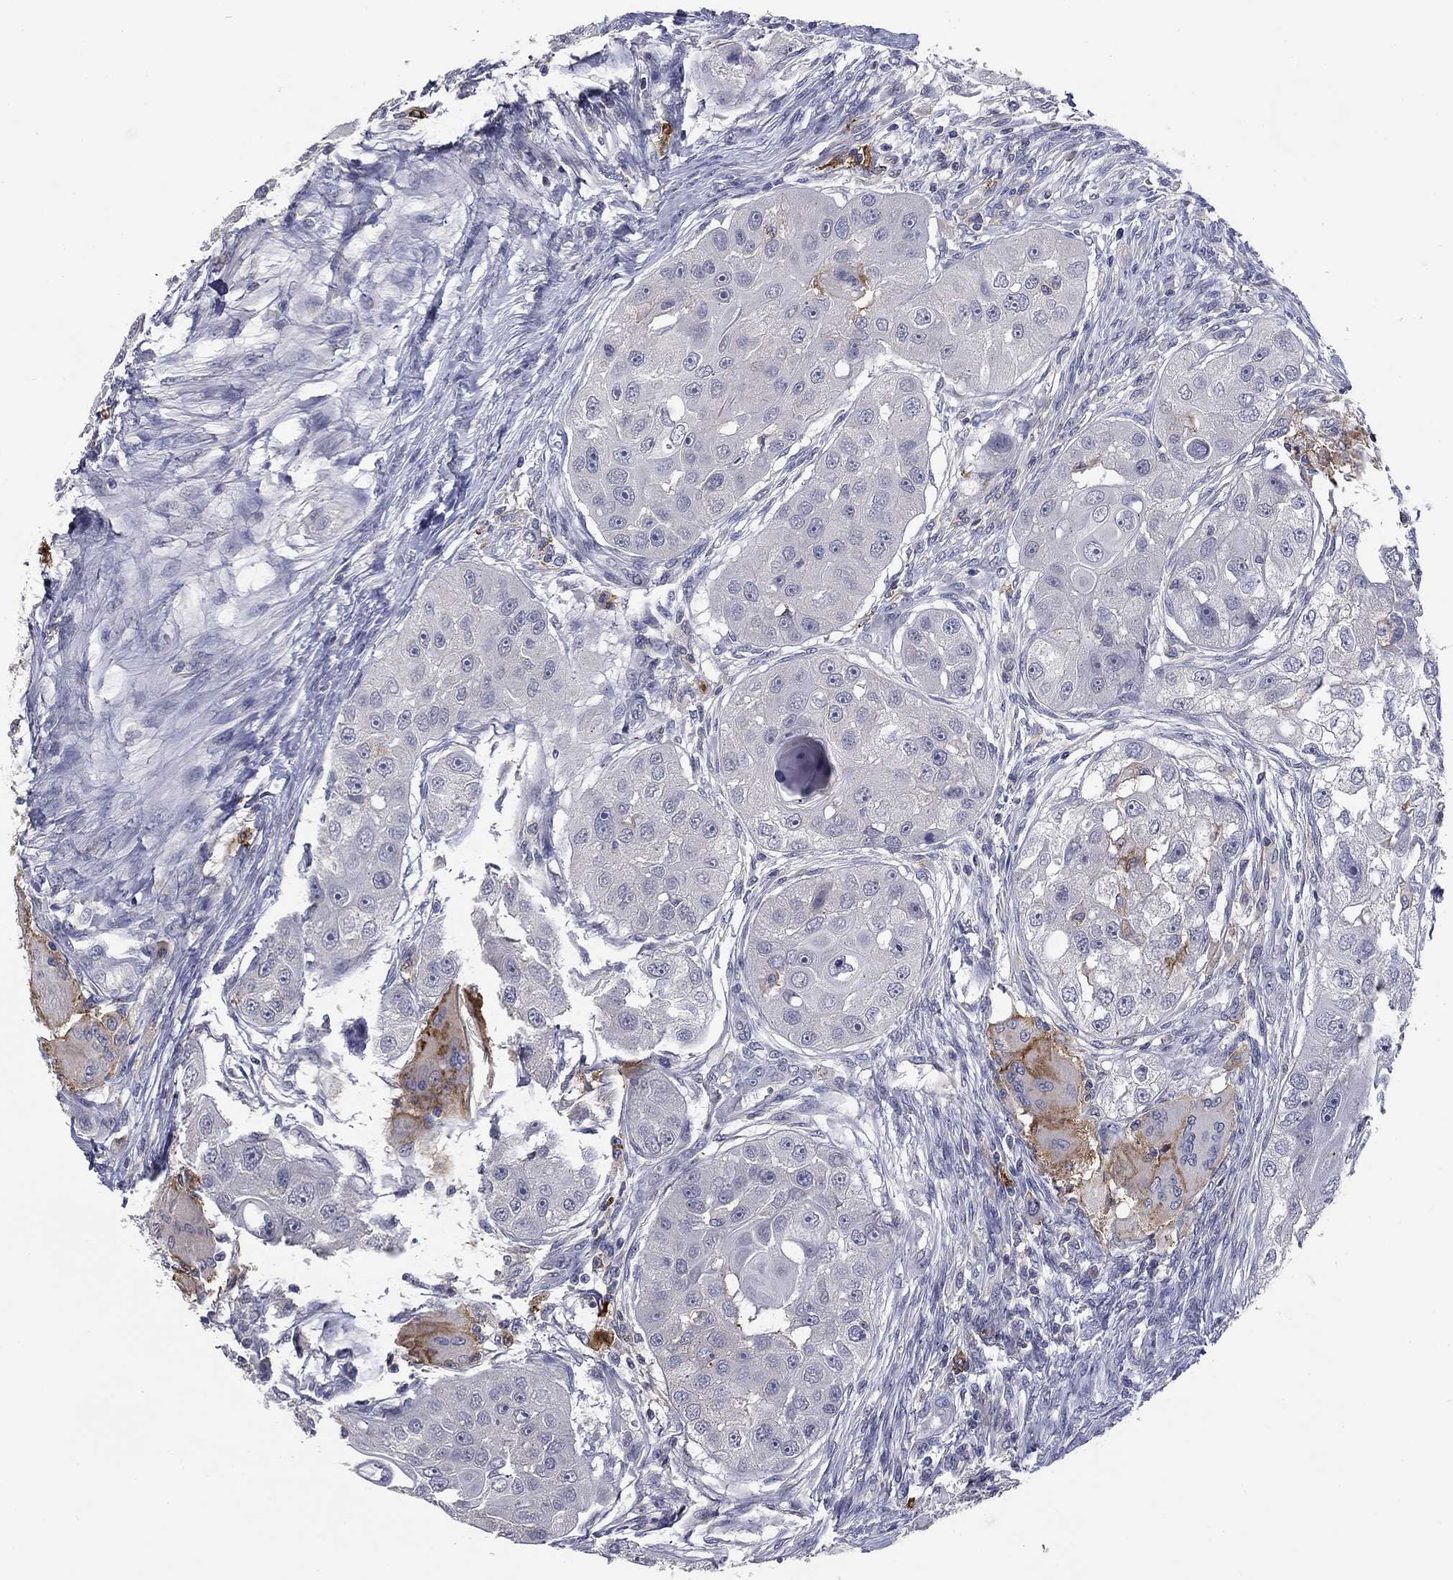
{"staining": {"intensity": "moderate", "quantity": "<25%", "location": "cytoplasmic/membranous"}, "tissue": "head and neck cancer", "cell_type": "Tumor cells", "image_type": "cancer", "snomed": [{"axis": "morphology", "description": "Squamous cell carcinoma, NOS"}, {"axis": "topography", "description": "Head-Neck"}], "caption": "A micrograph of human squamous cell carcinoma (head and neck) stained for a protein shows moderate cytoplasmic/membranous brown staining in tumor cells. The staining was performed using DAB to visualize the protein expression in brown, while the nuclei were stained in blue with hematoxylin (Magnification: 20x).", "gene": "CD274", "patient": {"sex": "male", "age": 51}}